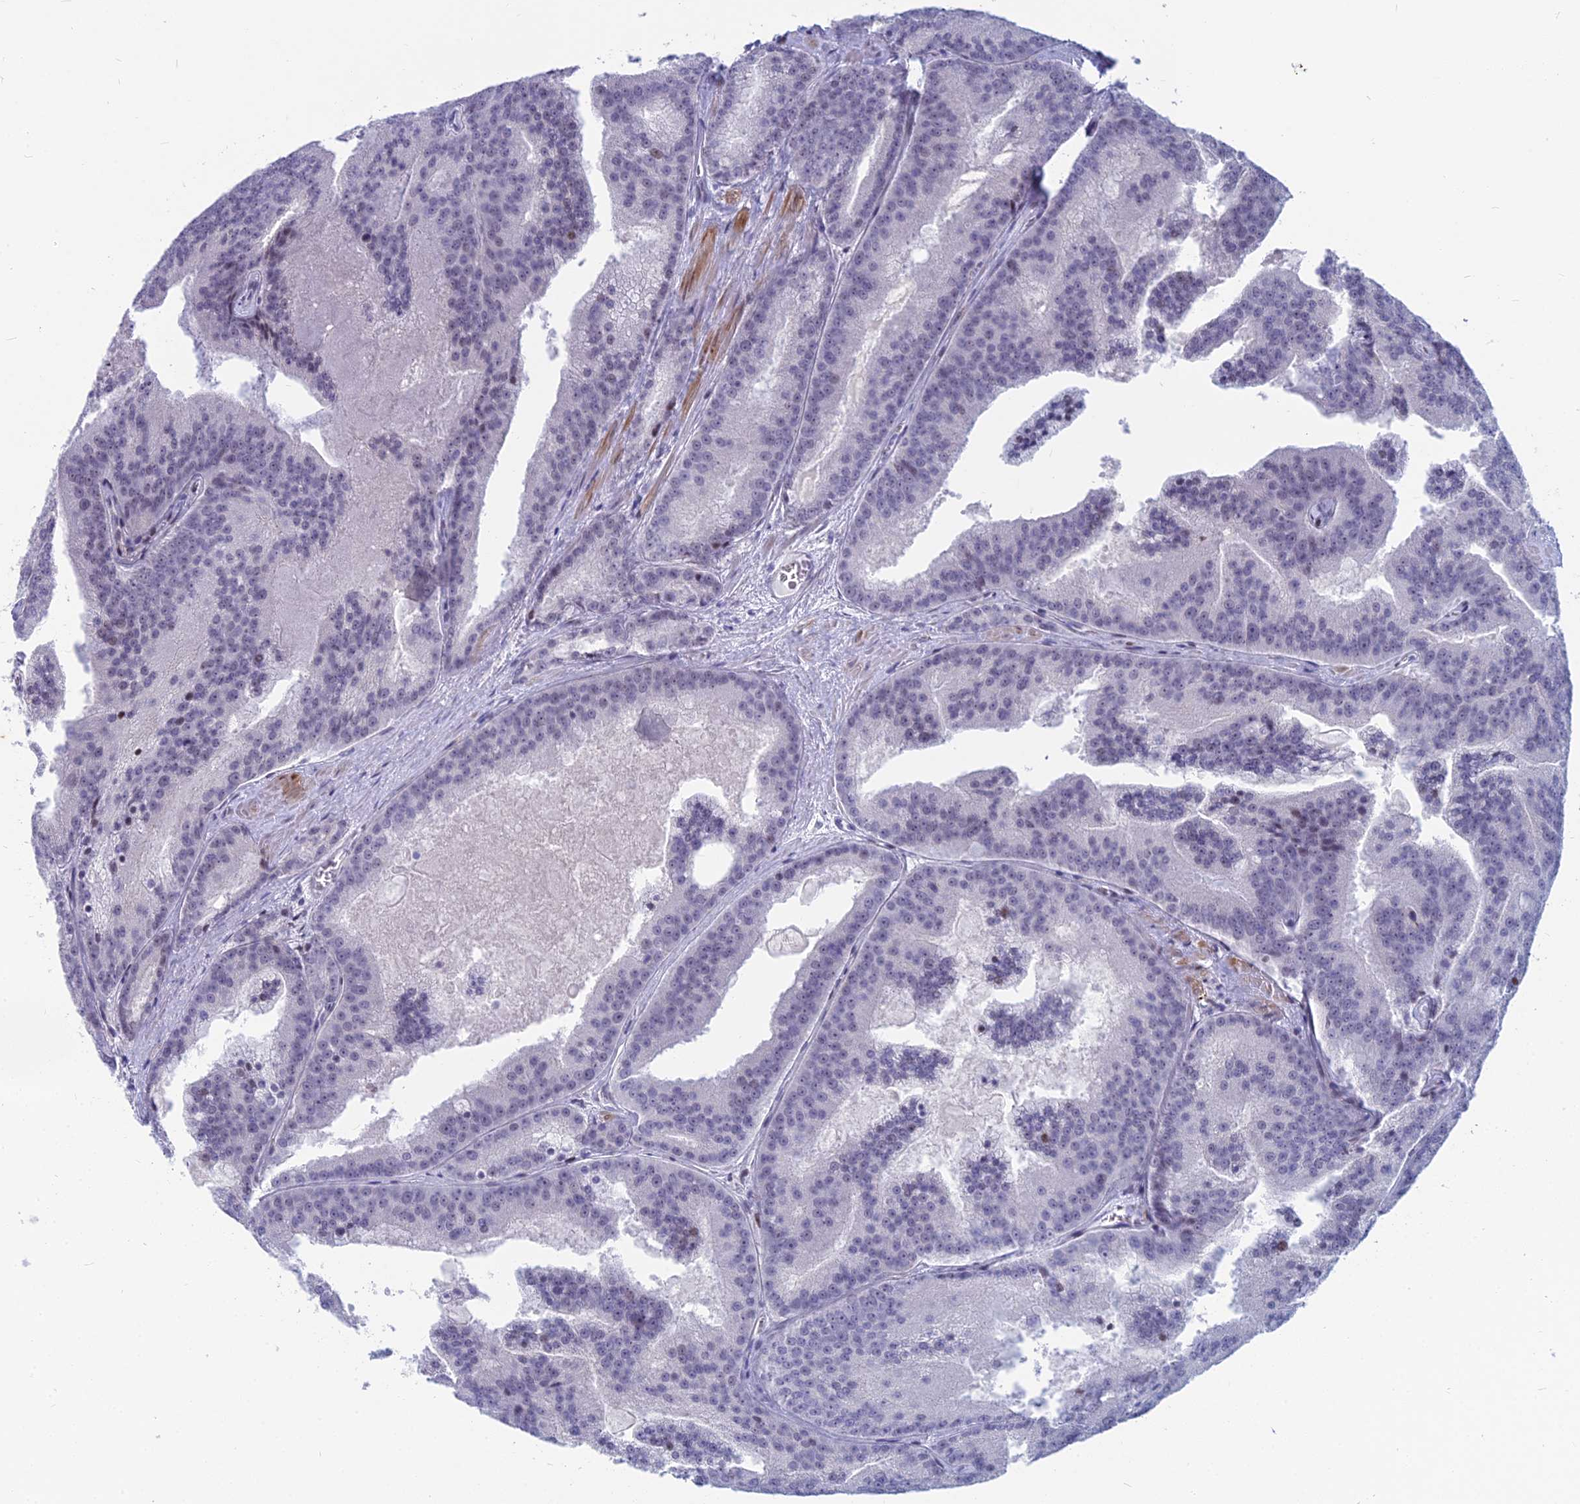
{"staining": {"intensity": "negative", "quantity": "none", "location": "none"}, "tissue": "prostate cancer", "cell_type": "Tumor cells", "image_type": "cancer", "snomed": [{"axis": "morphology", "description": "Adenocarcinoma, High grade"}, {"axis": "topography", "description": "Prostate"}], "caption": "DAB immunohistochemical staining of human prostate cancer (adenocarcinoma (high-grade)) demonstrates no significant staining in tumor cells. The staining was performed using DAB to visualize the protein expression in brown, while the nuclei were stained in blue with hematoxylin (Magnification: 20x).", "gene": "MYBPC2", "patient": {"sex": "male", "age": 61}}